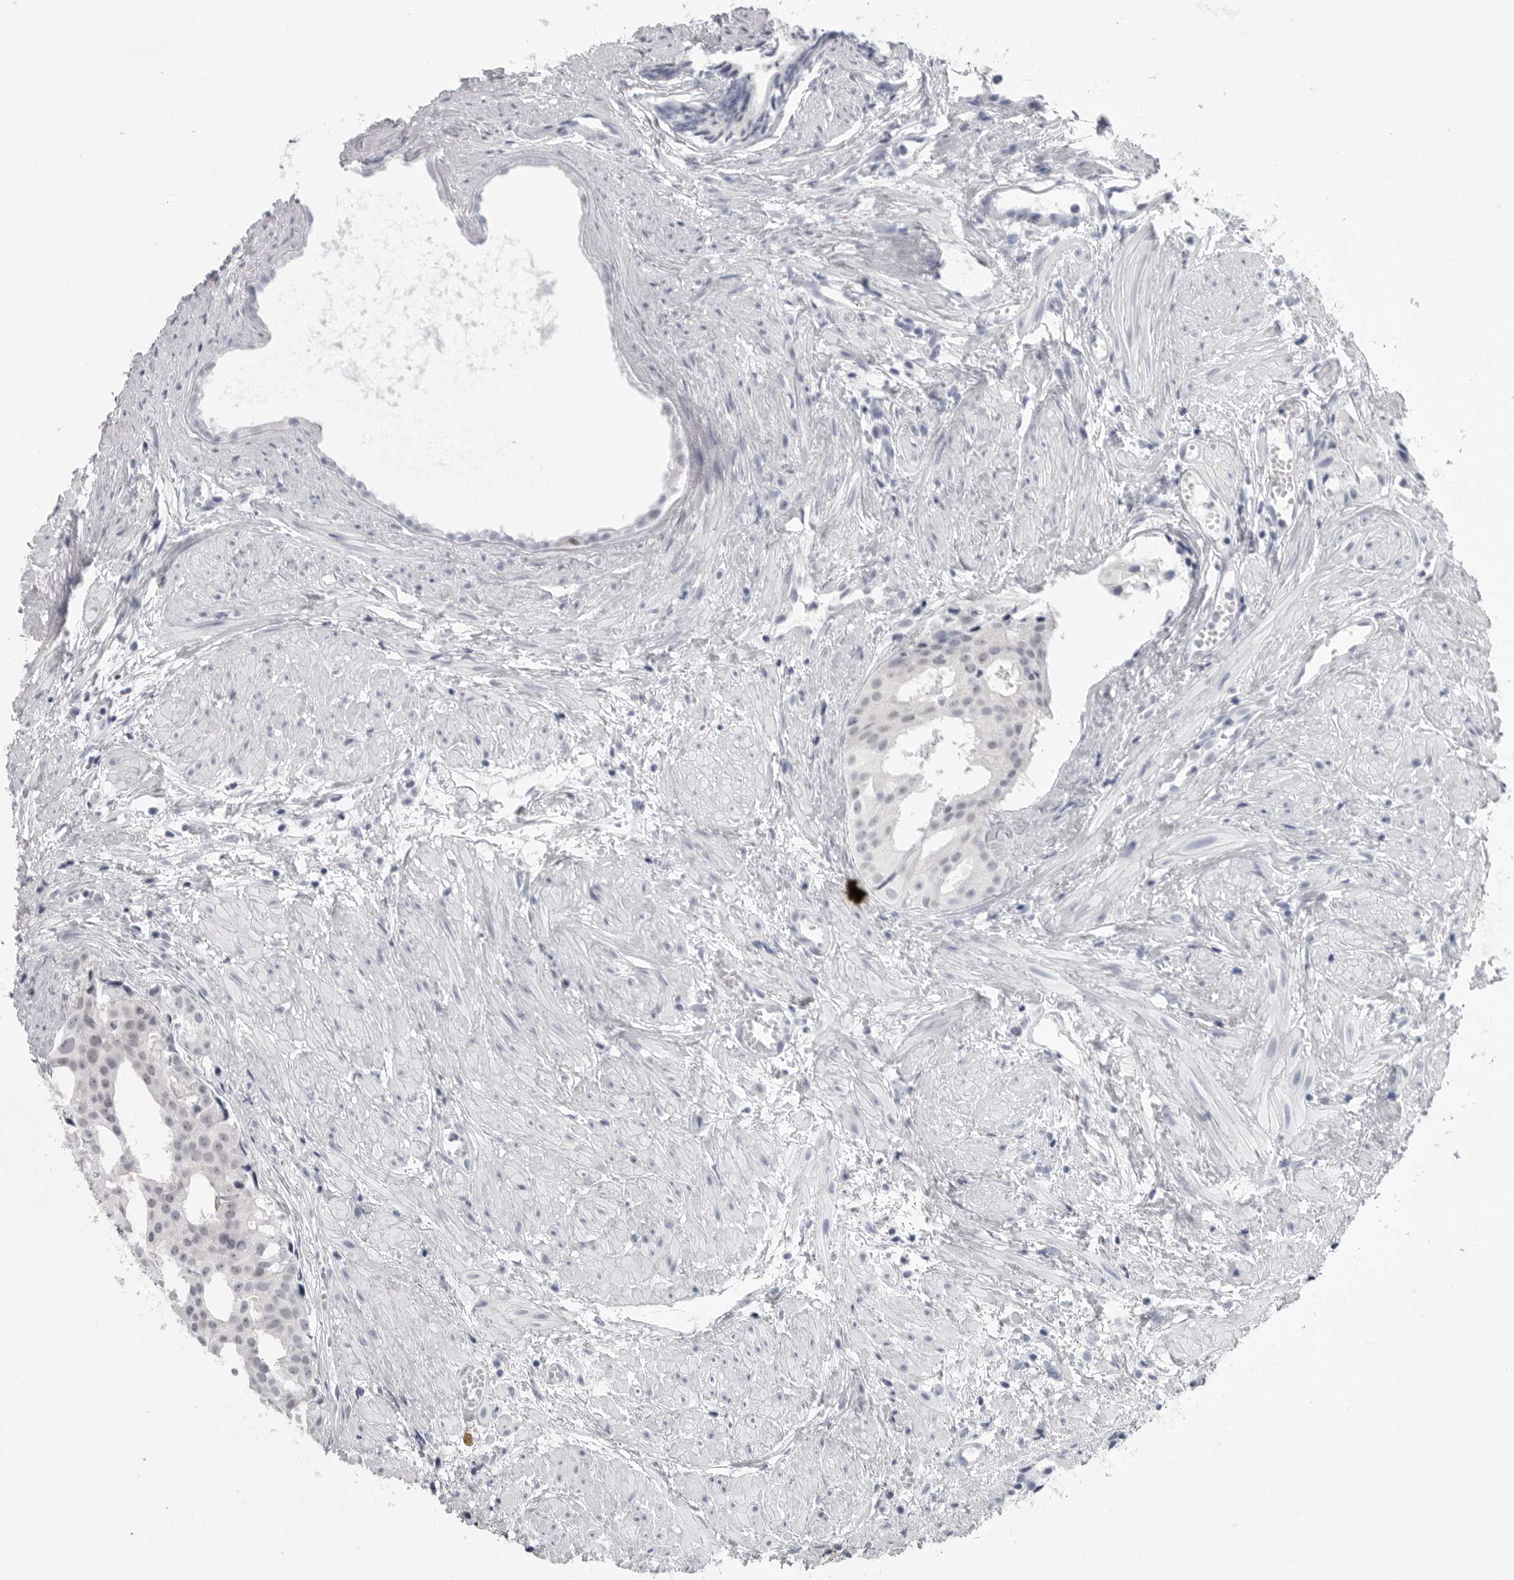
{"staining": {"intensity": "negative", "quantity": "none", "location": "none"}, "tissue": "prostate cancer", "cell_type": "Tumor cells", "image_type": "cancer", "snomed": [{"axis": "morphology", "description": "Adenocarcinoma, Low grade"}, {"axis": "topography", "description": "Prostate"}], "caption": "Immunohistochemistry (IHC) photomicrograph of prostate cancer (adenocarcinoma (low-grade)) stained for a protein (brown), which demonstrates no positivity in tumor cells.", "gene": "PNPO", "patient": {"sex": "male", "age": 88}}